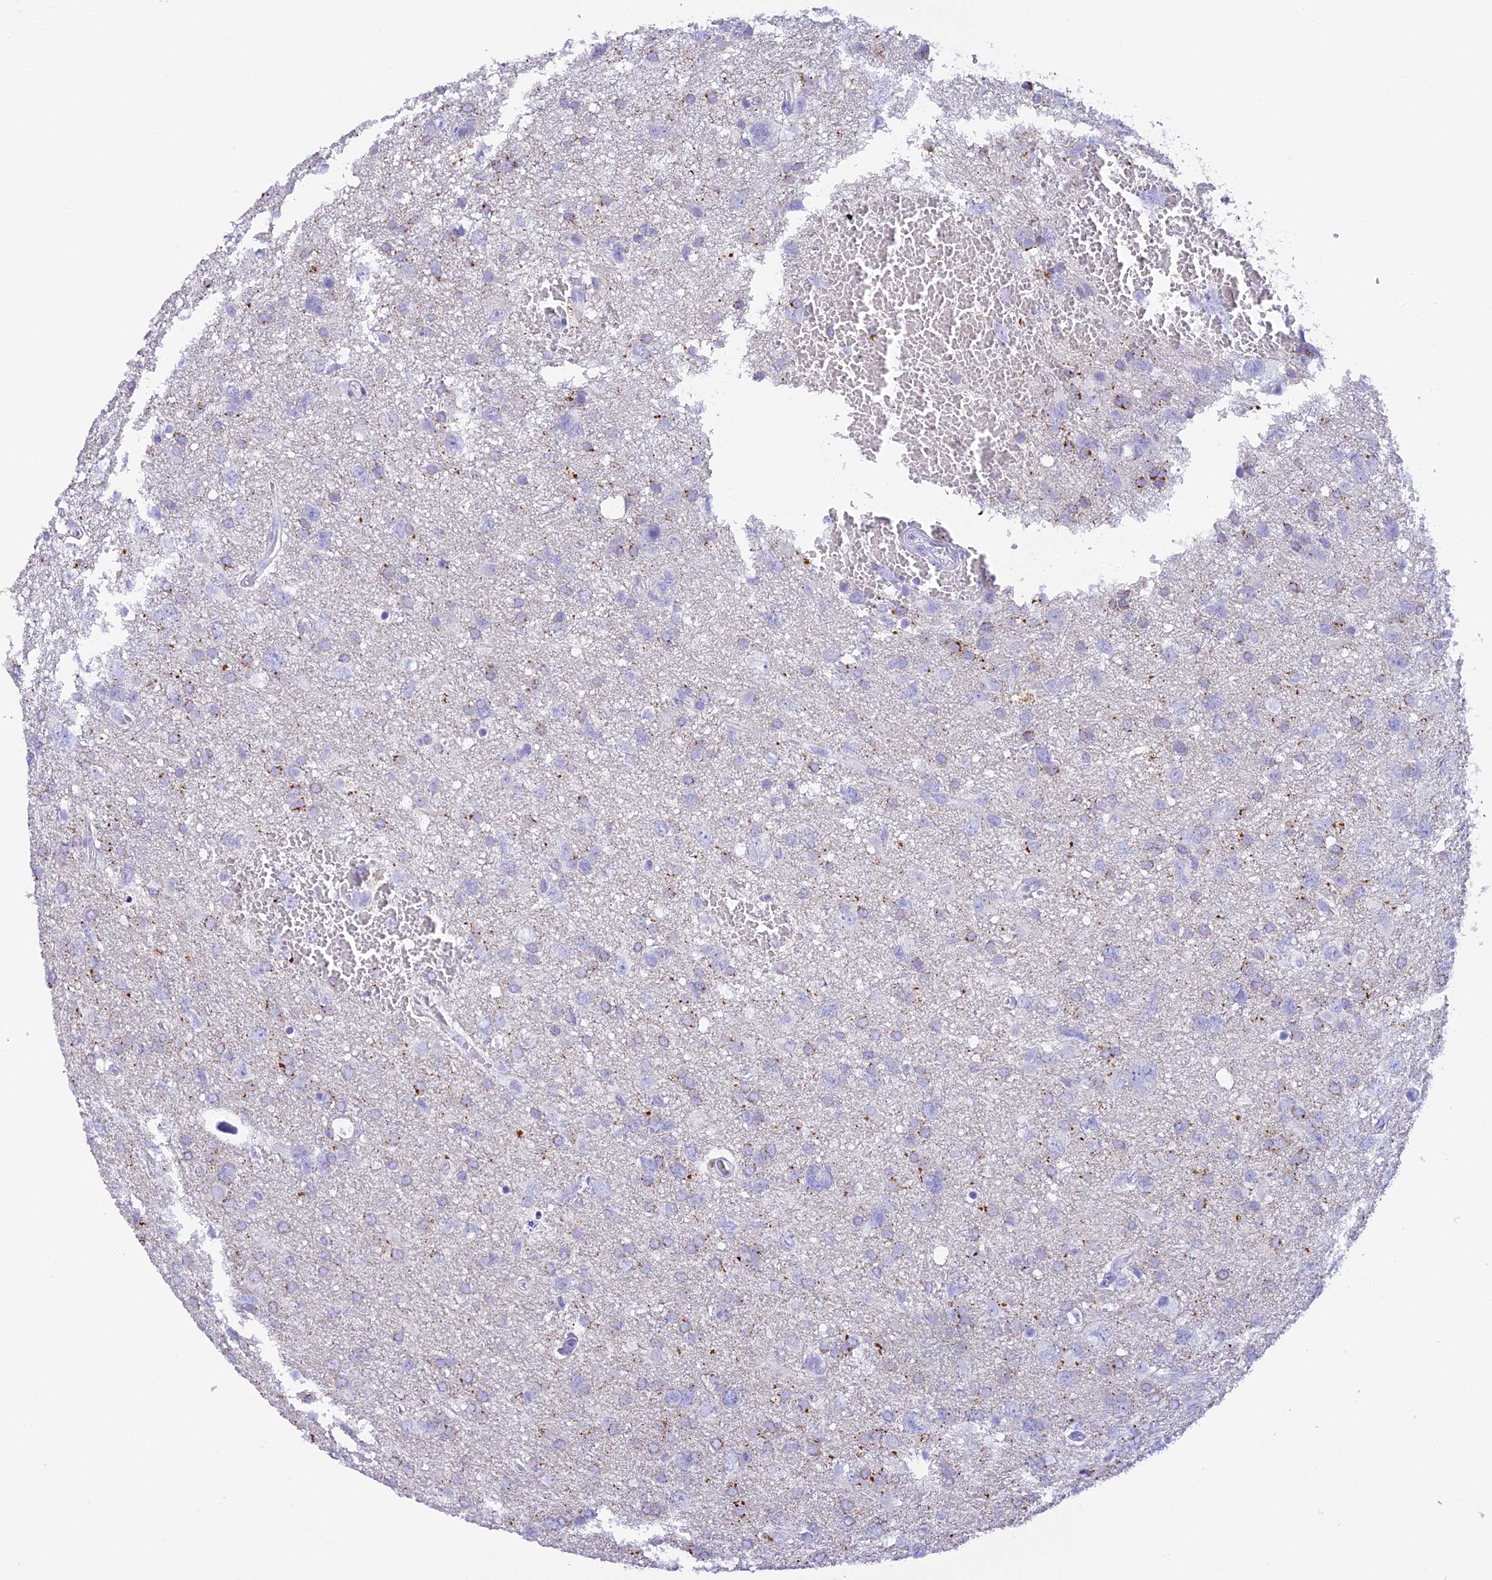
{"staining": {"intensity": "weak", "quantity": "<25%", "location": "cytoplasmic/membranous"}, "tissue": "glioma", "cell_type": "Tumor cells", "image_type": "cancer", "snomed": [{"axis": "morphology", "description": "Glioma, malignant, High grade"}, {"axis": "topography", "description": "Brain"}], "caption": "IHC of glioma demonstrates no positivity in tumor cells.", "gene": "C12orf29", "patient": {"sex": "male", "age": 61}}